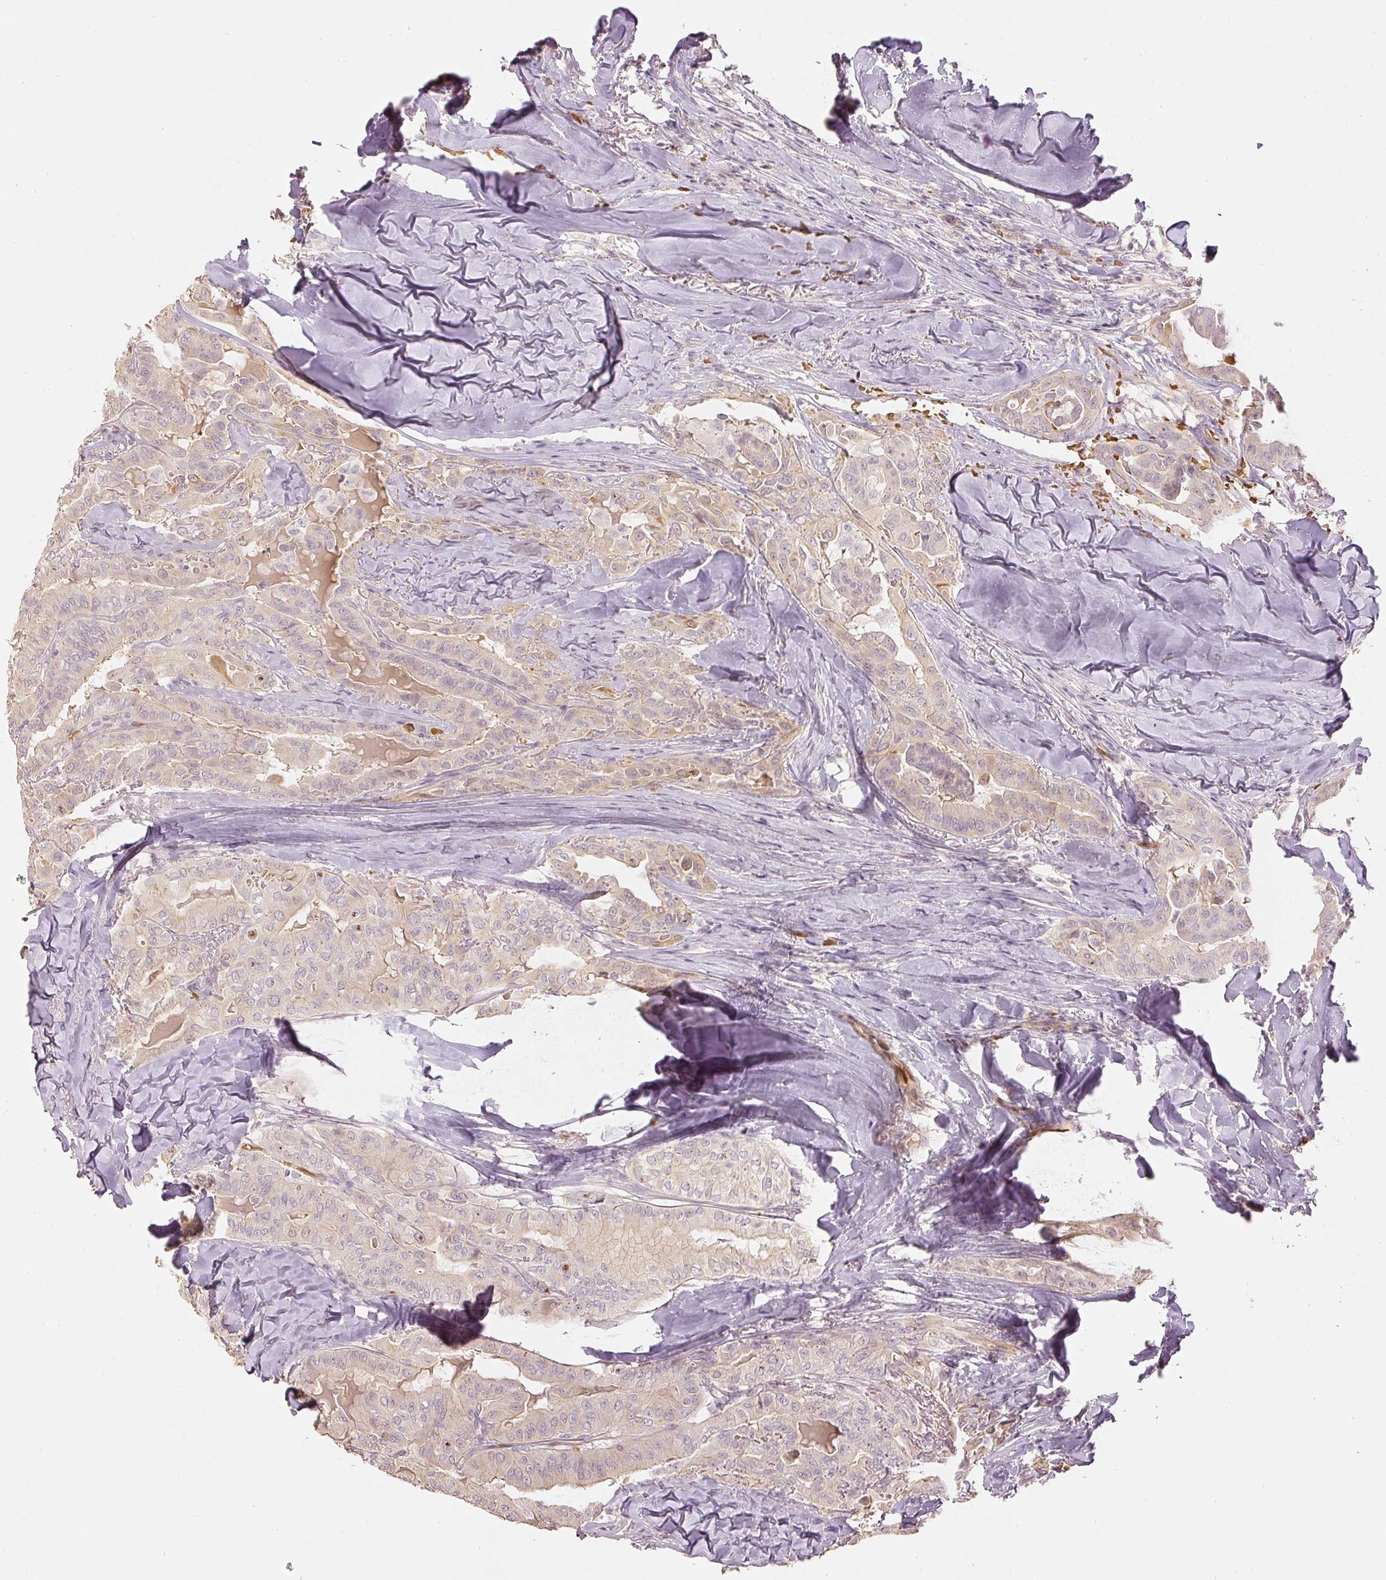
{"staining": {"intensity": "weak", "quantity": "<25%", "location": "cytoplasmic/membranous"}, "tissue": "thyroid cancer", "cell_type": "Tumor cells", "image_type": "cancer", "snomed": [{"axis": "morphology", "description": "Papillary adenocarcinoma, NOS"}, {"axis": "topography", "description": "Thyroid gland"}], "caption": "IHC image of human thyroid cancer (papillary adenocarcinoma) stained for a protein (brown), which displays no staining in tumor cells.", "gene": "GZMA", "patient": {"sex": "female", "age": 68}}